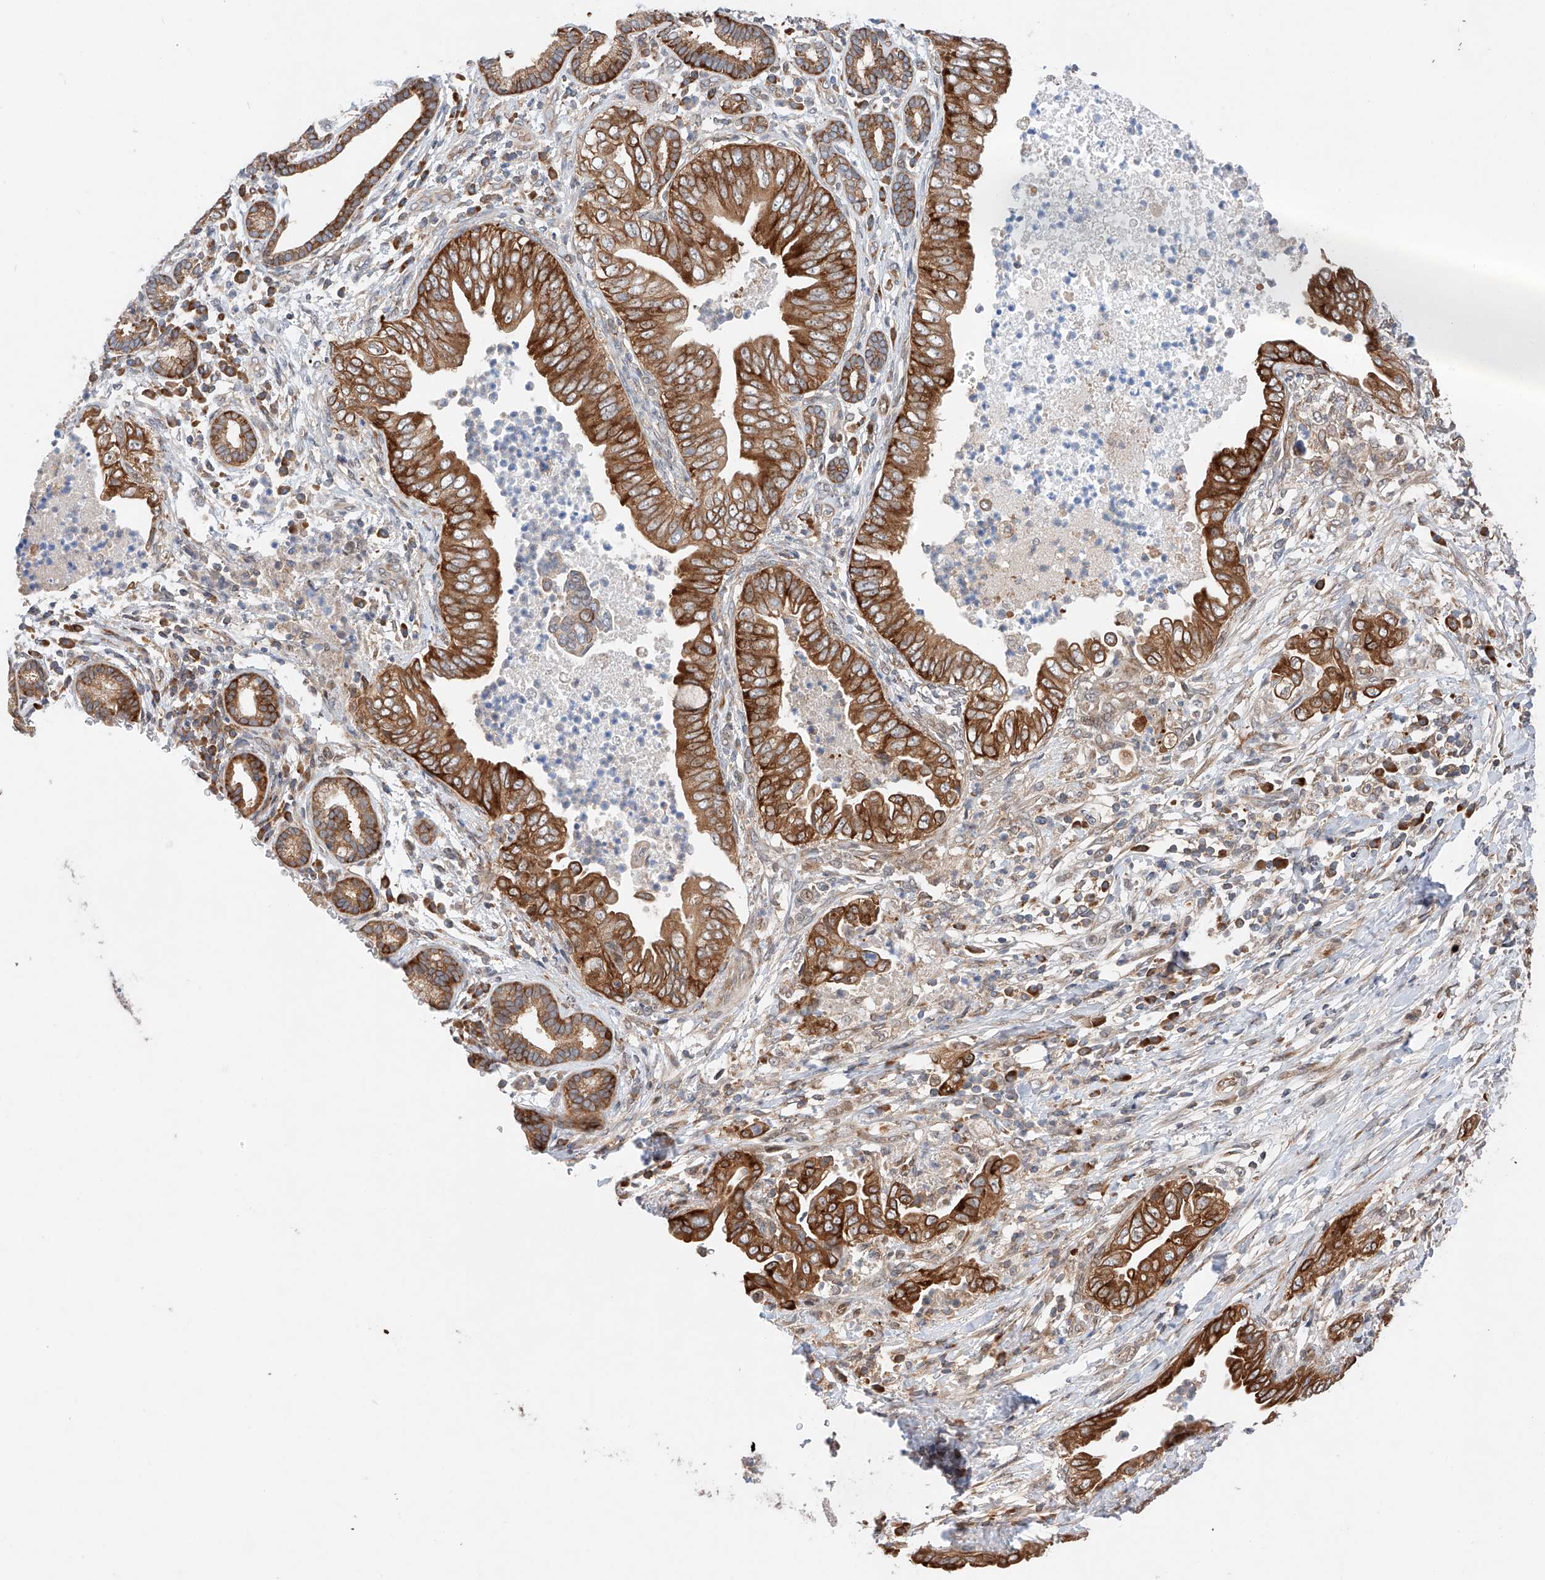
{"staining": {"intensity": "strong", "quantity": ">75%", "location": "cytoplasmic/membranous"}, "tissue": "pancreatic cancer", "cell_type": "Tumor cells", "image_type": "cancer", "snomed": [{"axis": "morphology", "description": "Adenocarcinoma, NOS"}, {"axis": "topography", "description": "Pancreas"}], "caption": "Protein expression analysis of adenocarcinoma (pancreatic) shows strong cytoplasmic/membranous positivity in about >75% of tumor cells.", "gene": "RUSC1", "patient": {"sex": "male", "age": 75}}